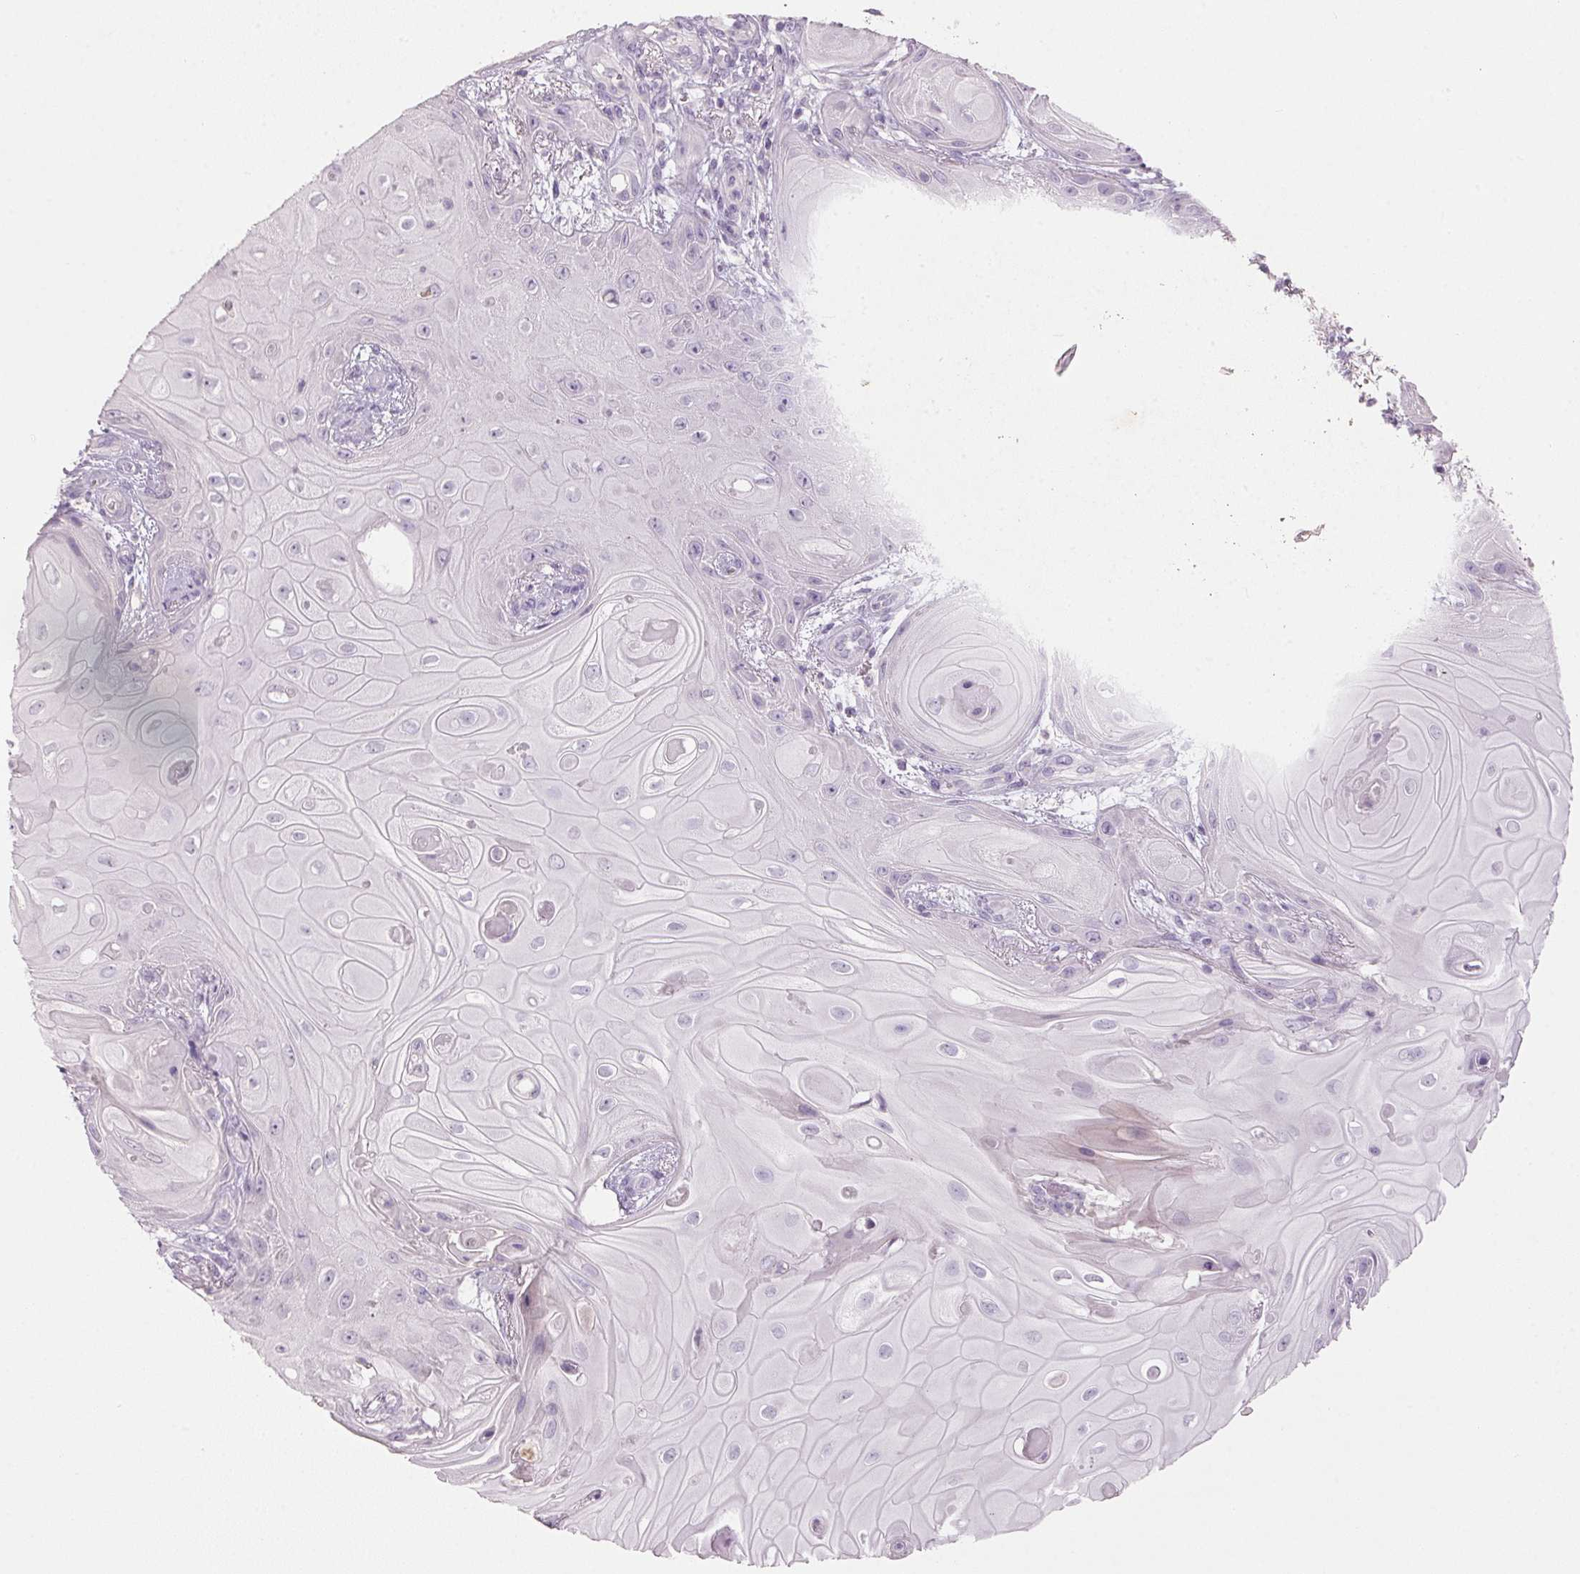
{"staining": {"intensity": "negative", "quantity": "none", "location": "none"}, "tissue": "skin cancer", "cell_type": "Tumor cells", "image_type": "cancer", "snomed": [{"axis": "morphology", "description": "Squamous cell carcinoma, NOS"}, {"axis": "topography", "description": "Skin"}], "caption": "Skin squamous cell carcinoma stained for a protein using immunohistochemistry exhibits no positivity tumor cells.", "gene": "HSD17B1", "patient": {"sex": "male", "age": 62}}